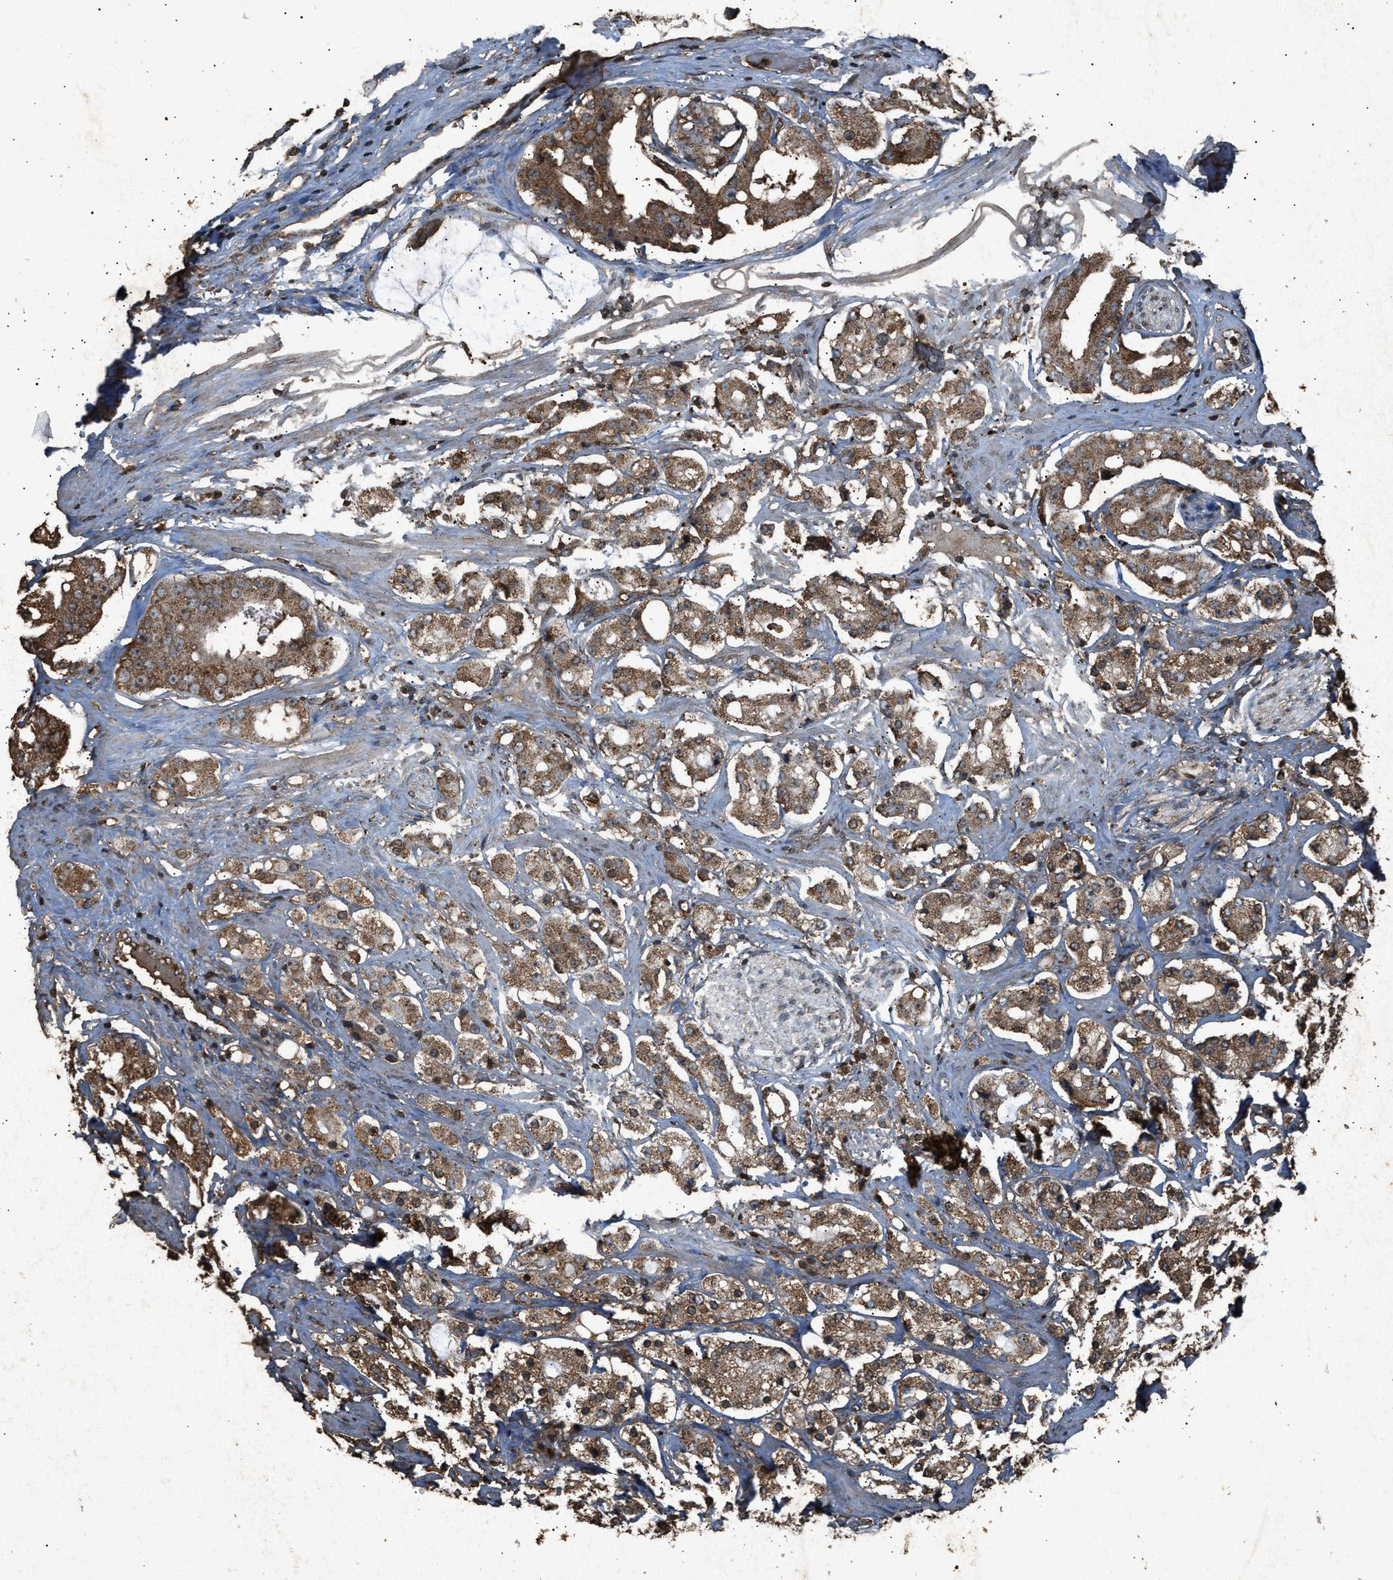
{"staining": {"intensity": "moderate", "quantity": ">75%", "location": "cytoplasmic/membranous"}, "tissue": "prostate cancer", "cell_type": "Tumor cells", "image_type": "cancer", "snomed": [{"axis": "morphology", "description": "Adenocarcinoma, High grade"}, {"axis": "topography", "description": "Prostate"}], "caption": "High-power microscopy captured an immunohistochemistry (IHC) photomicrograph of prostate adenocarcinoma (high-grade), revealing moderate cytoplasmic/membranous positivity in approximately >75% of tumor cells.", "gene": "OAS1", "patient": {"sex": "male", "age": 68}}